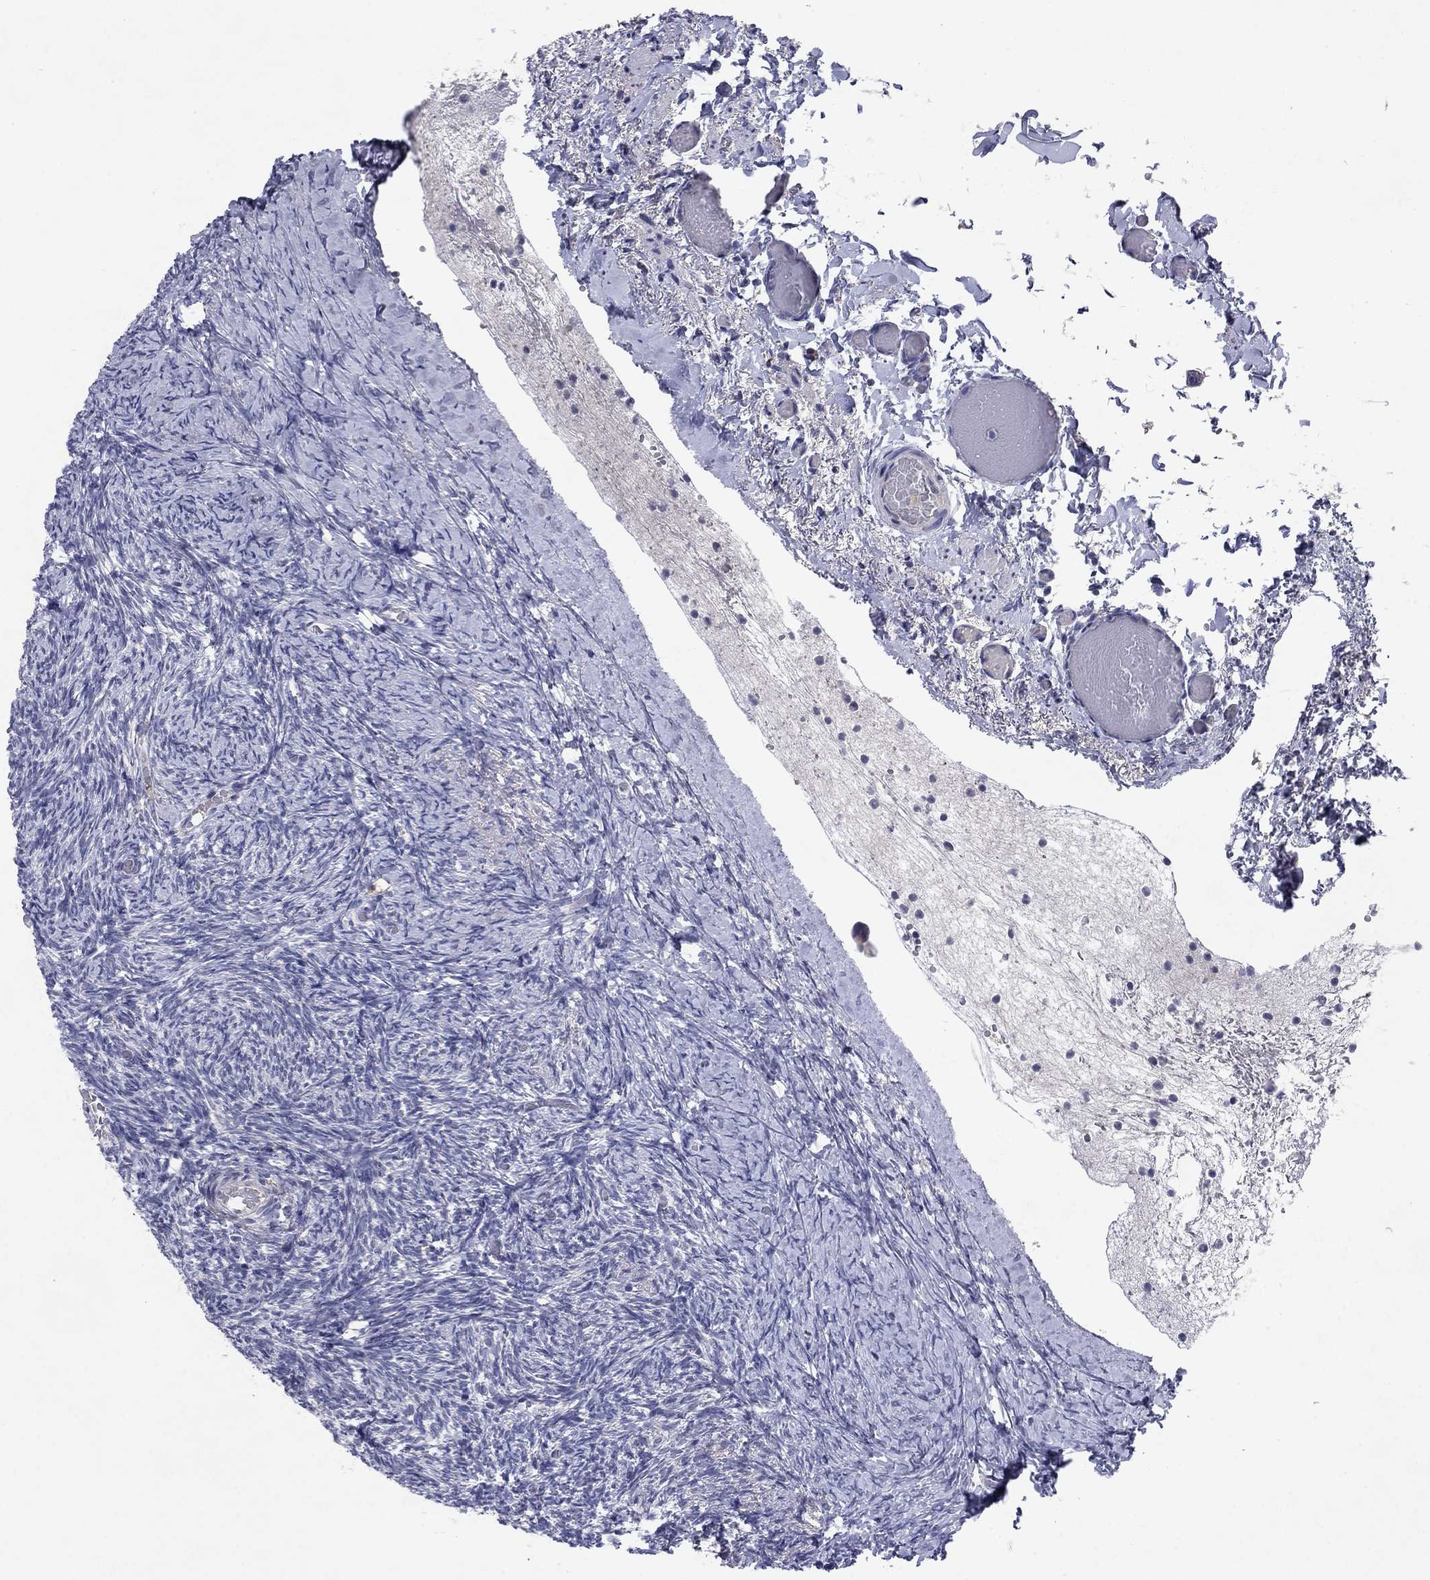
{"staining": {"intensity": "negative", "quantity": "none", "location": "none"}, "tissue": "ovary", "cell_type": "Follicle cells", "image_type": "normal", "snomed": [{"axis": "morphology", "description": "Normal tissue, NOS"}, {"axis": "topography", "description": "Ovary"}], "caption": "Protein analysis of benign ovary reveals no significant staining in follicle cells.", "gene": "CACNA1A", "patient": {"sex": "female", "age": 39}}